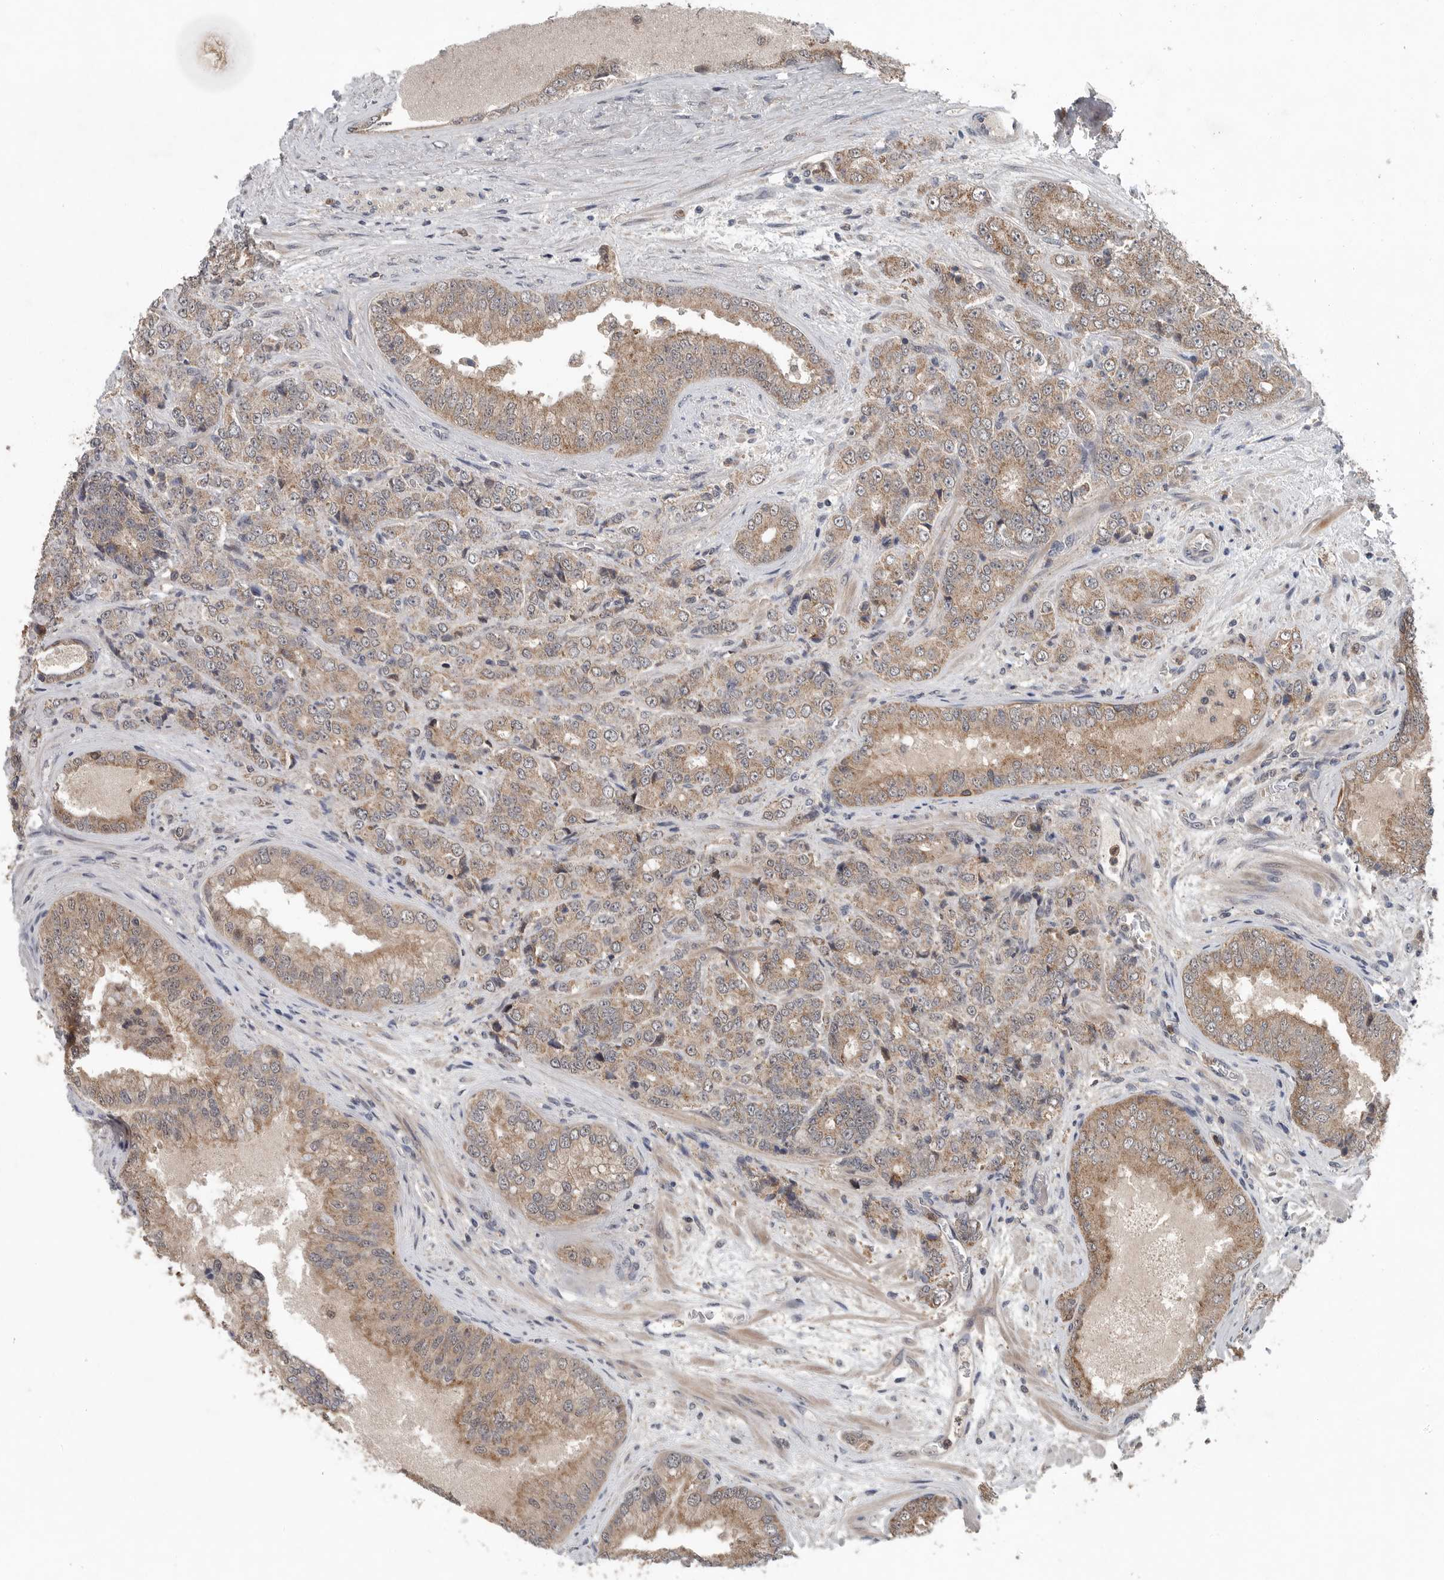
{"staining": {"intensity": "moderate", "quantity": ">75%", "location": "cytoplasmic/membranous"}, "tissue": "prostate cancer", "cell_type": "Tumor cells", "image_type": "cancer", "snomed": [{"axis": "morphology", "description": "Adenocarcinoma, High grade"}, {"axis": "topography", "description": "Prostate"}], "caption": "Prostate cancer stained for a protein (brown) shows moderate cytoplasmic/membranous positive positivity in about >75% of tumor cells.", "gene": "SCP2", "patient": {"sex": "male", "age": 58}}